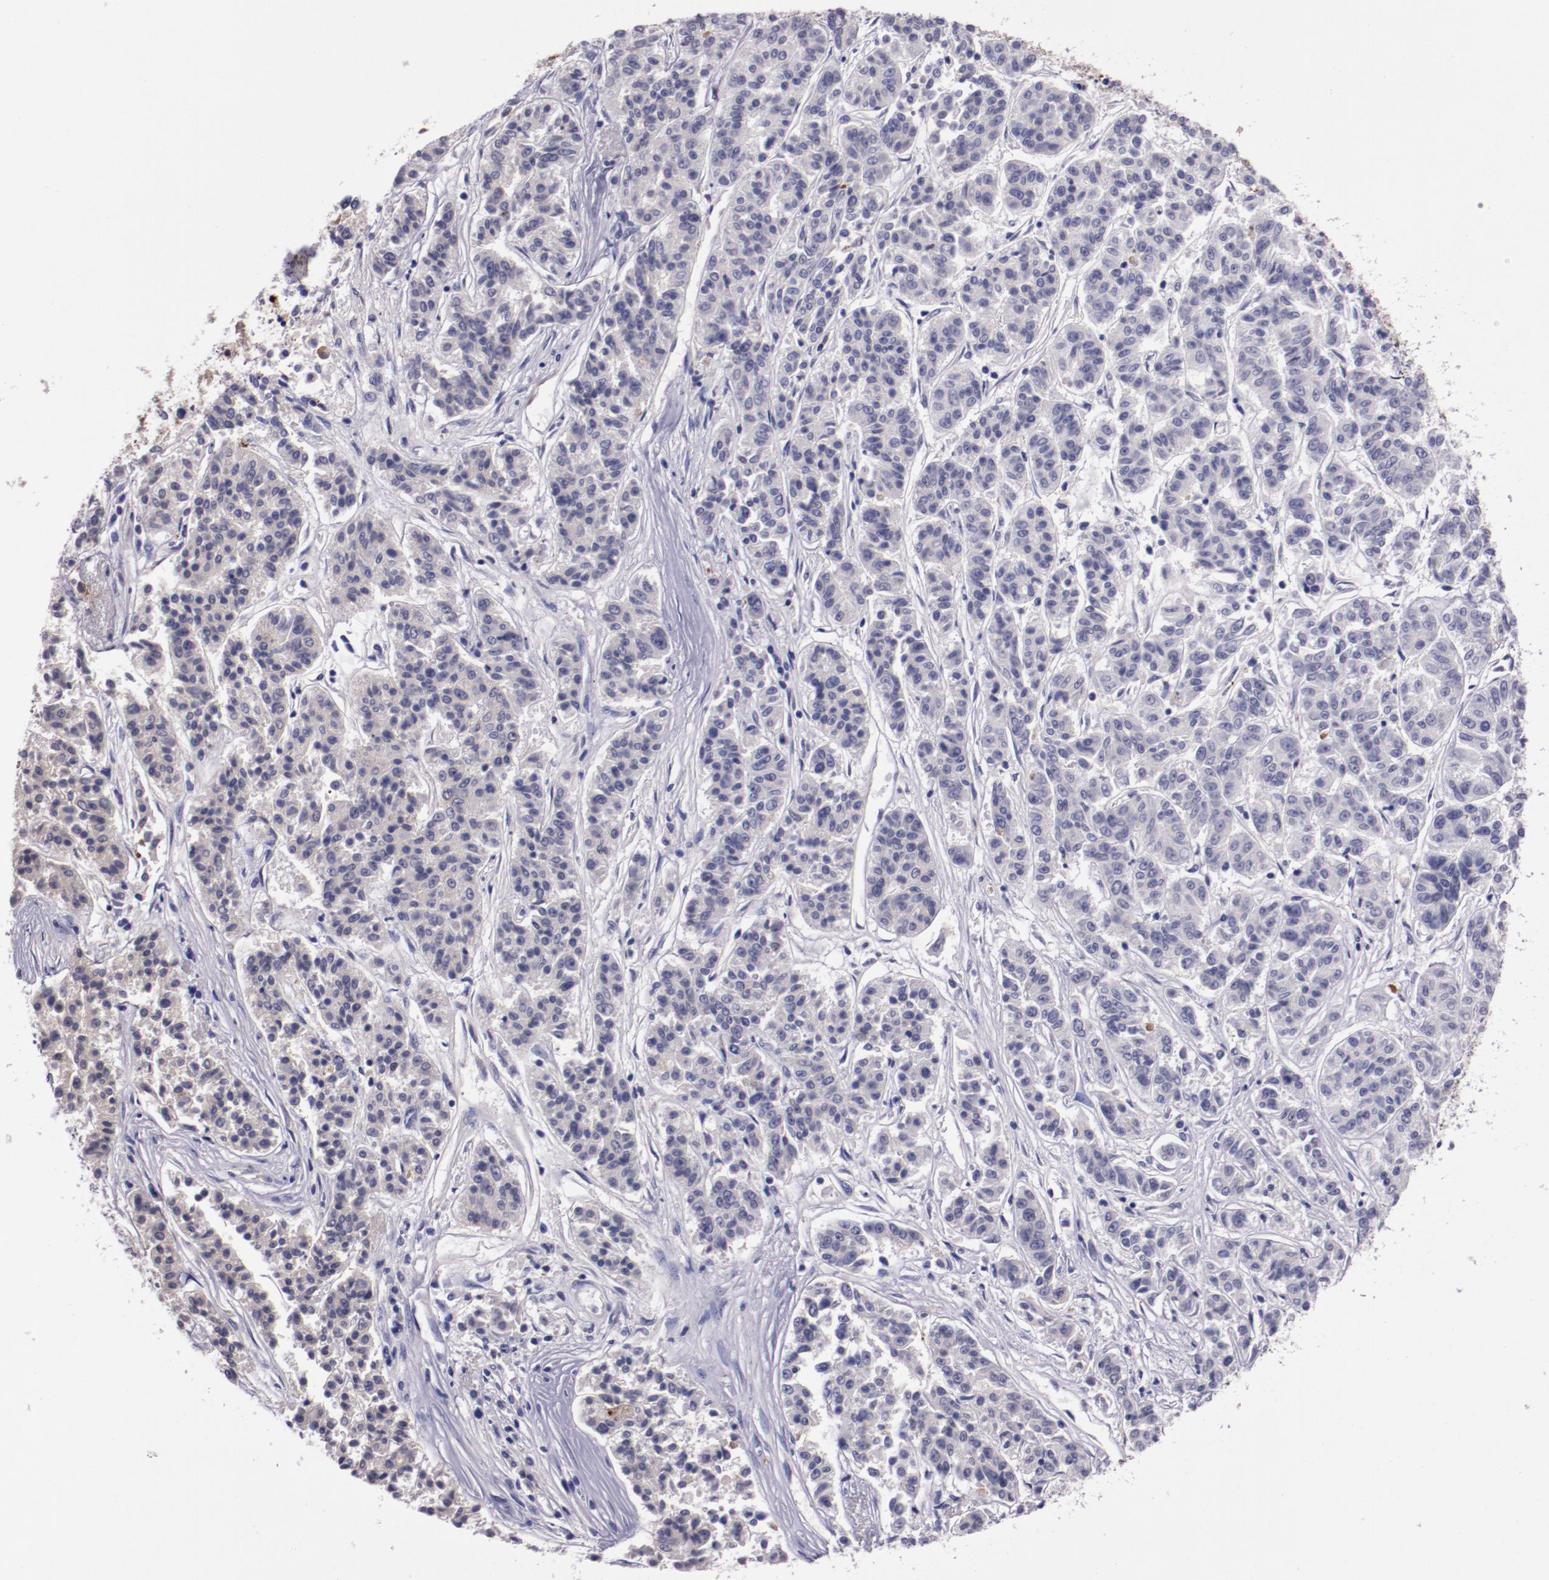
{"staining": {"intensity": "moderate", "quantity": "<25%", "location": "cytoplasmic/membranous"}, "tissue": "lung cancer", "cell_type": "Tumor cells", "image_type": "cancer", "snomed": [{"axis": "morphology", "description": "Adenocarcinoma, NOS"}, {"axis": "topography", "description": "Lung"}], "caption": "Lung cancer was stained to show a protein in brown. There is low levels of moderate cytoplasmic/membranous expression in approximately <25% of tumor cells.", "gene": "APOH", "patient": {"sex": "male", "age": 84}}